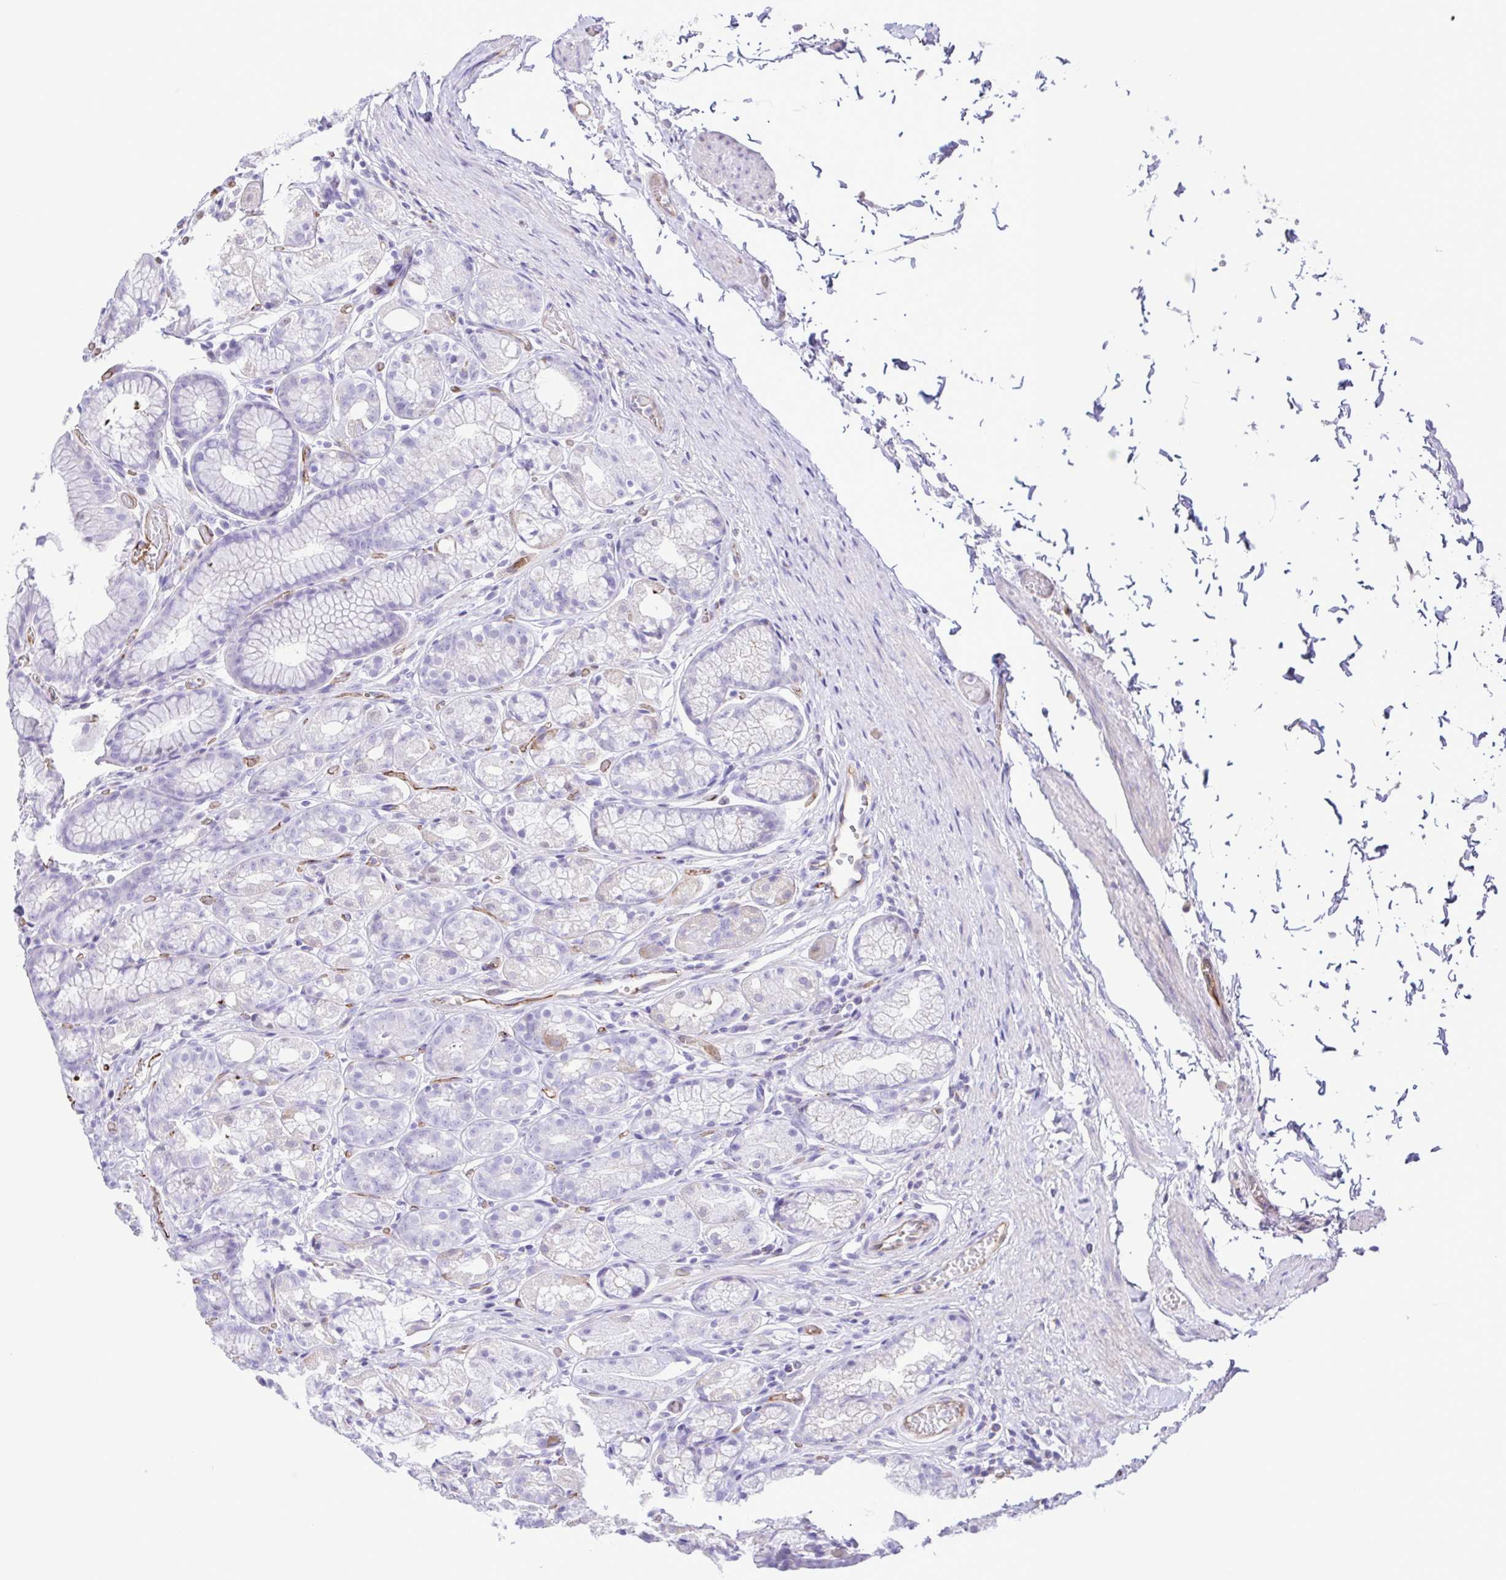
{"staining": {"intensity": "moderate", "quantity": "<25%", "location": "cytoplasmic/membranous"}, "tissue": "stomach", "cell_type": "Glandular cells", "image_type": "normal", "snomed": [{"axis": "morphology", "description": "Normal tissue, NOS"}, {"axis": "topography", "description": "Stomach"}], "caption": "A histopathology image of stomach stained for a protein reveals moderate cytoplasmic/membranous brown staining in glandular cells.", "gene": "FLT1", "patient": {"sex": "male", "age": 70}}